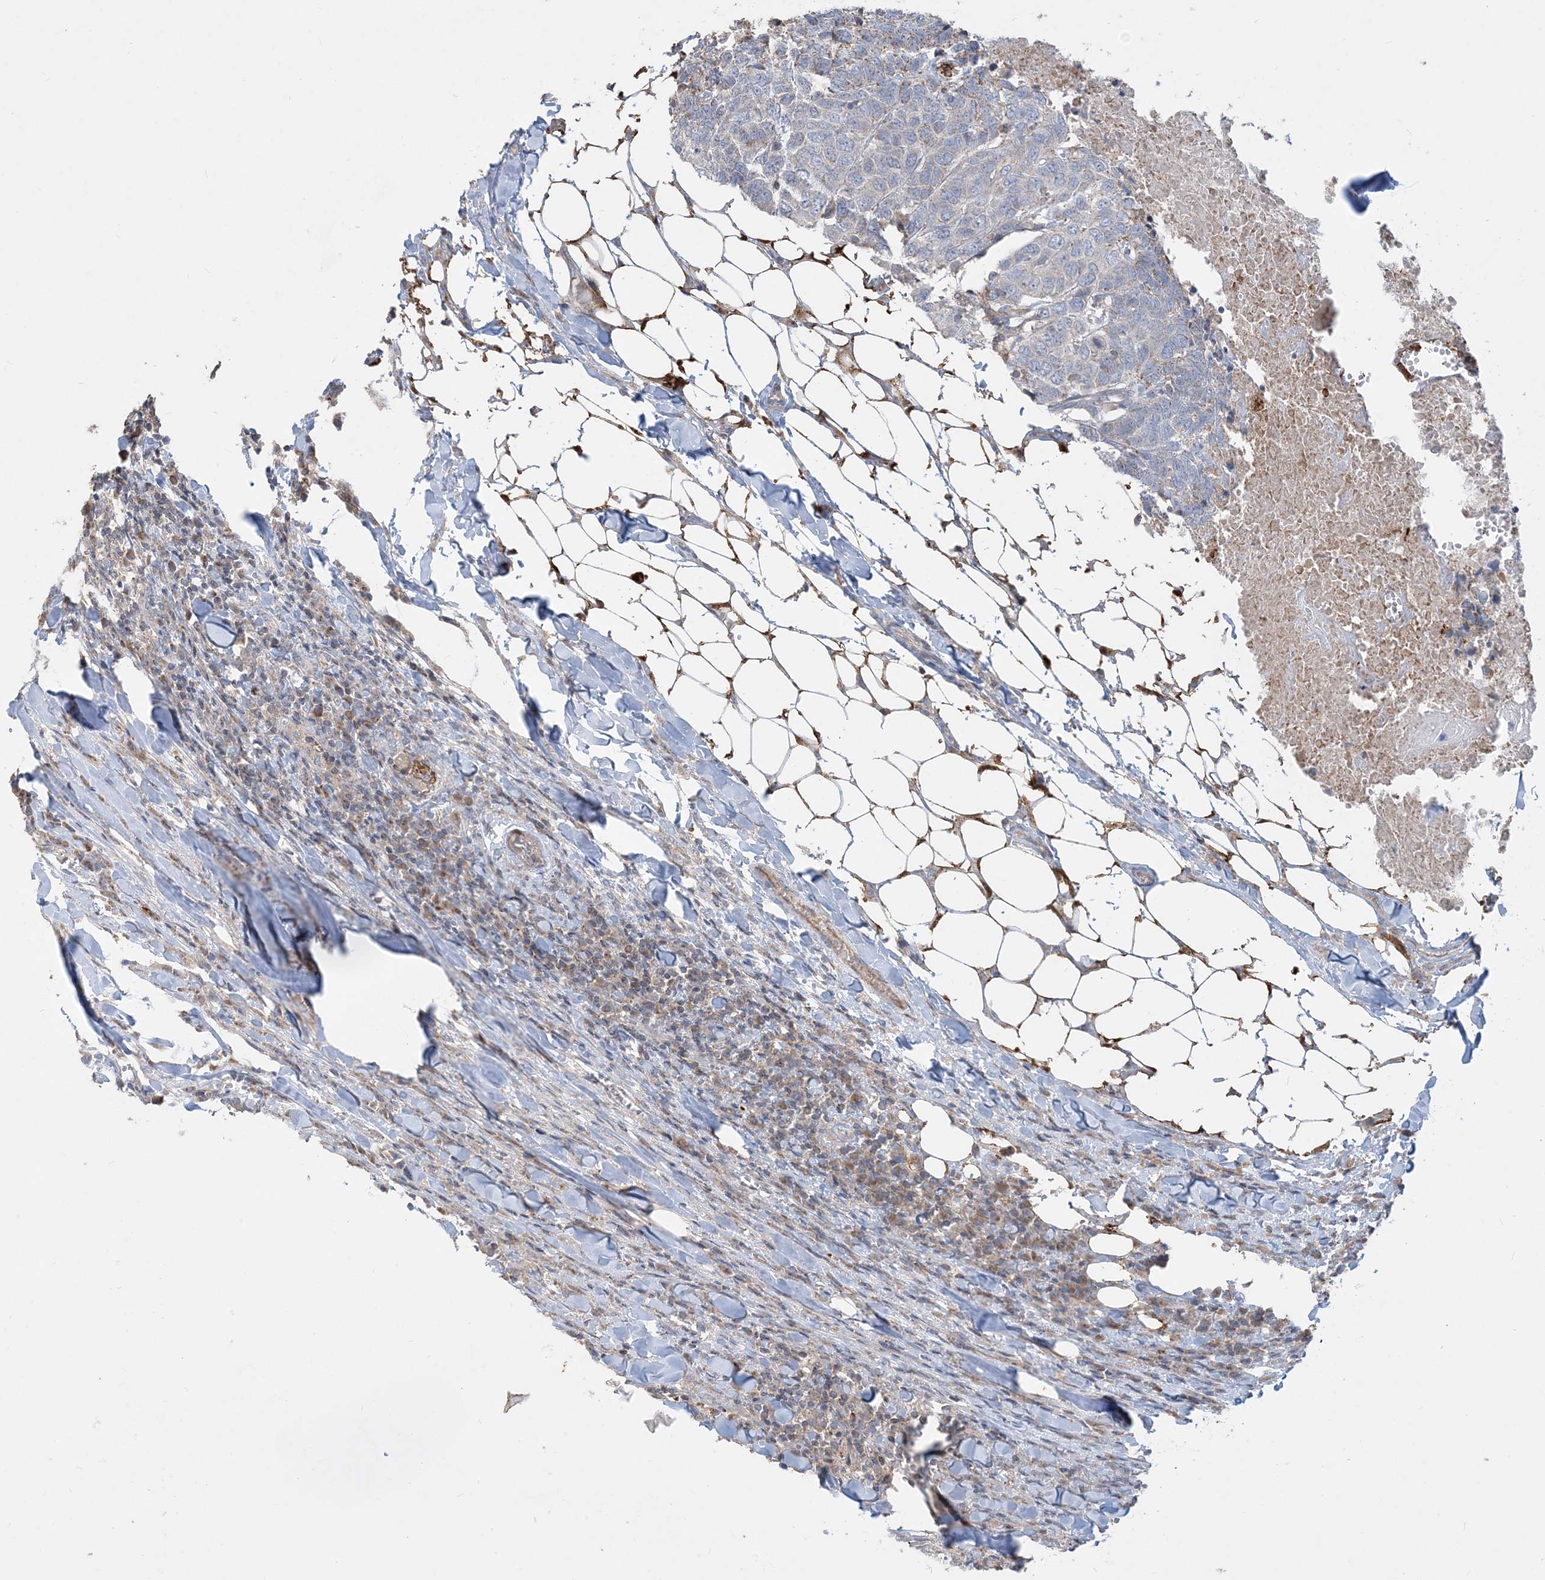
{"staining": {"intensity": "negative", "quantity": "none", "location": "none"}, "tissue": "head and neck cancer", "cell_type": "Tumor cells", "image_type": "cancer", "snomed": [{"axis": "morphology", "description": "Squamous cell carcinoma, NOS"}, {"axis": "topography", "description": "Head-Neck"}], "caption": "A photomicrograph of head and neck cancer (squamous cell carcinoma) stained for a protein demonstrates no brown staining in tumor cells.", "gene": "ECHDC1", "patient": {"sex": "male", "age": 66}}